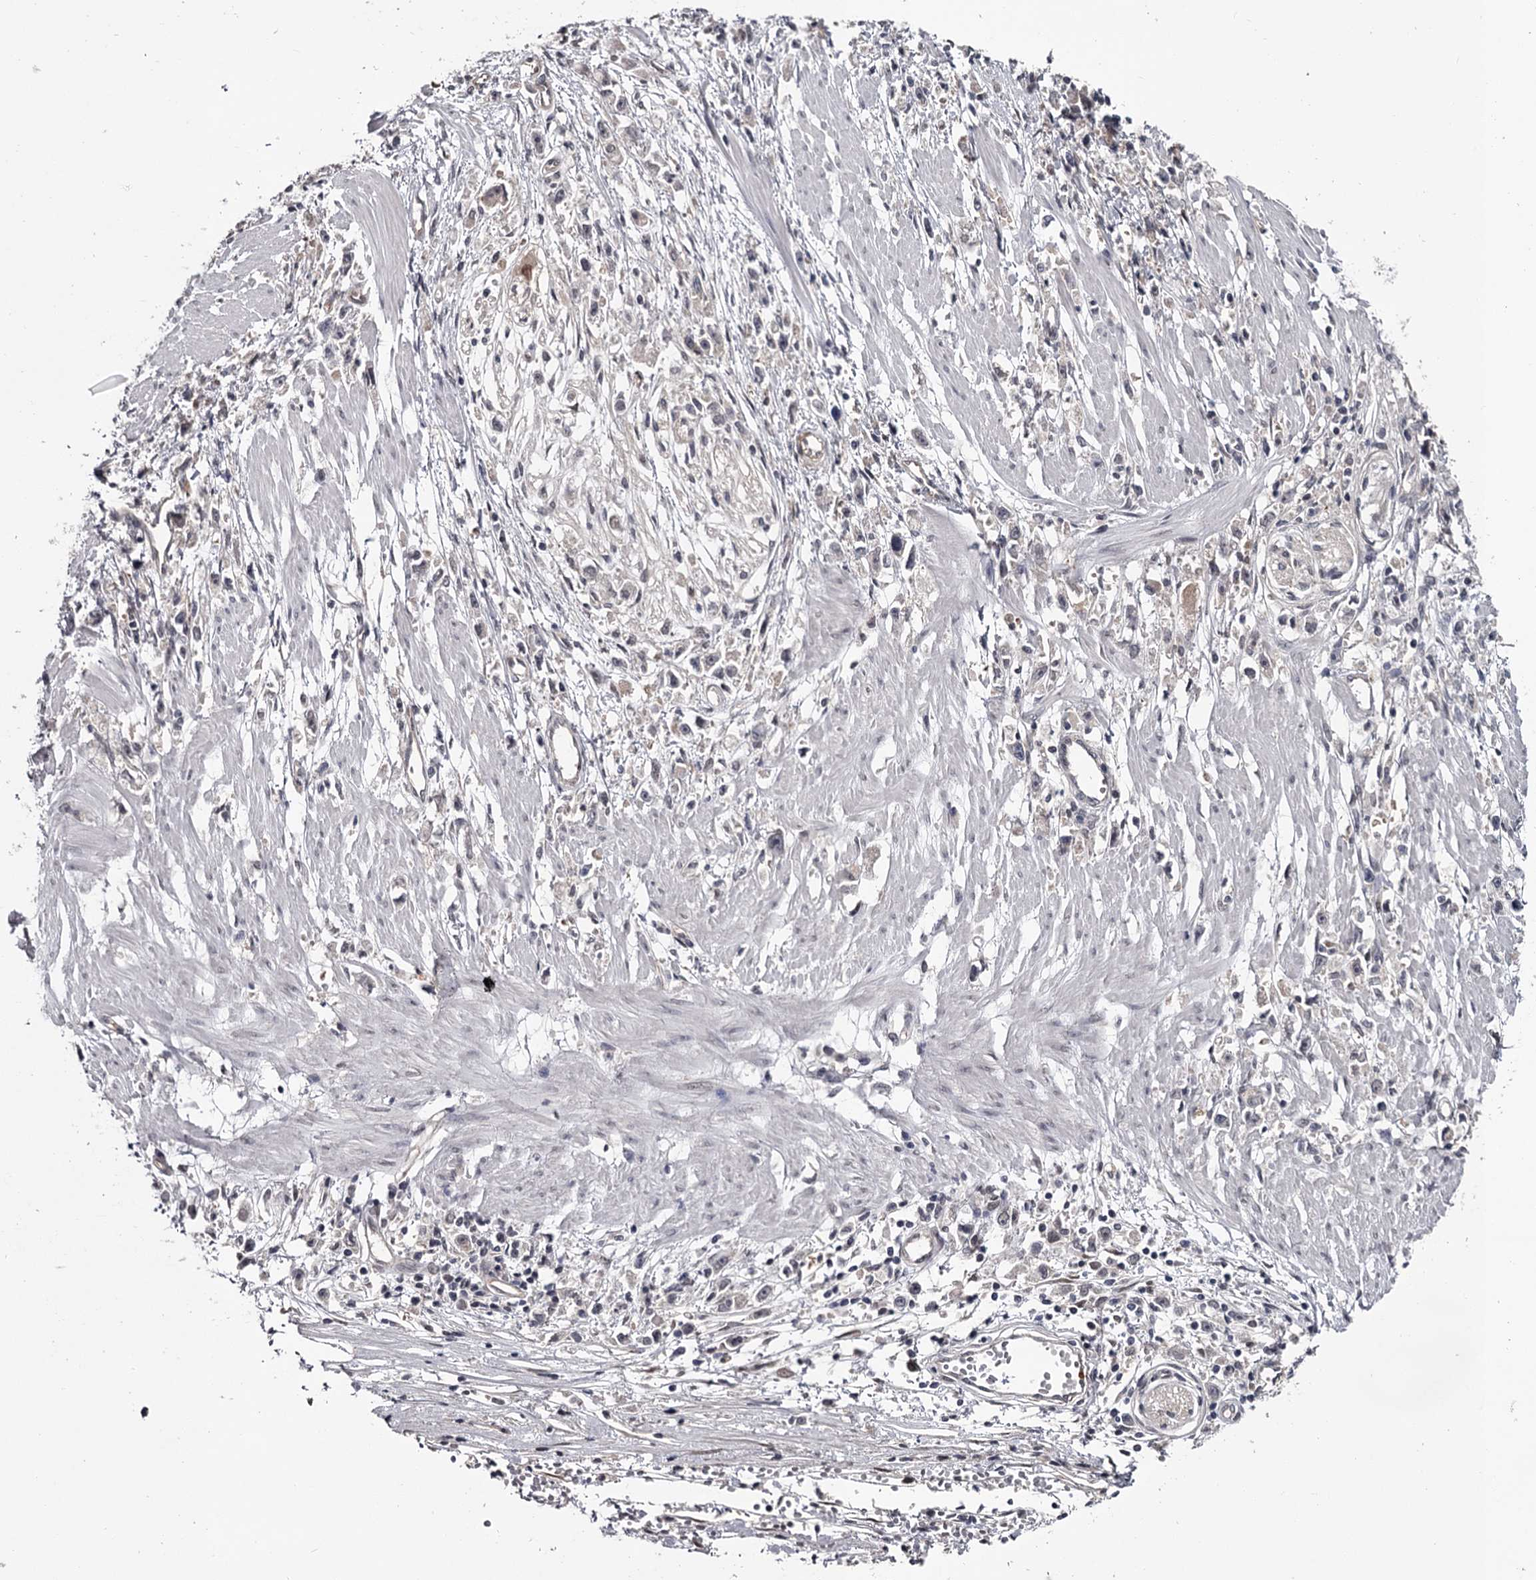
{"staining": {"intensity": "negative", "quantity": "none", "location": "none"}, "tissue": "stomach cancer", "cell_type": "Tumor cells", "image_type": "cancer", "snomed": [{"axis": "morphology", "description": "Adenocarcinoma, NOS"}, {"axis": "topography", "description": "Stomach"}], "caption": "Immunohistochemical staining of human stomach cancer (adenocarcinoma) exhibits no significant staining in tumor cells.", "gene": "DAO", "patient": {"sex": "female", "age": 59}}